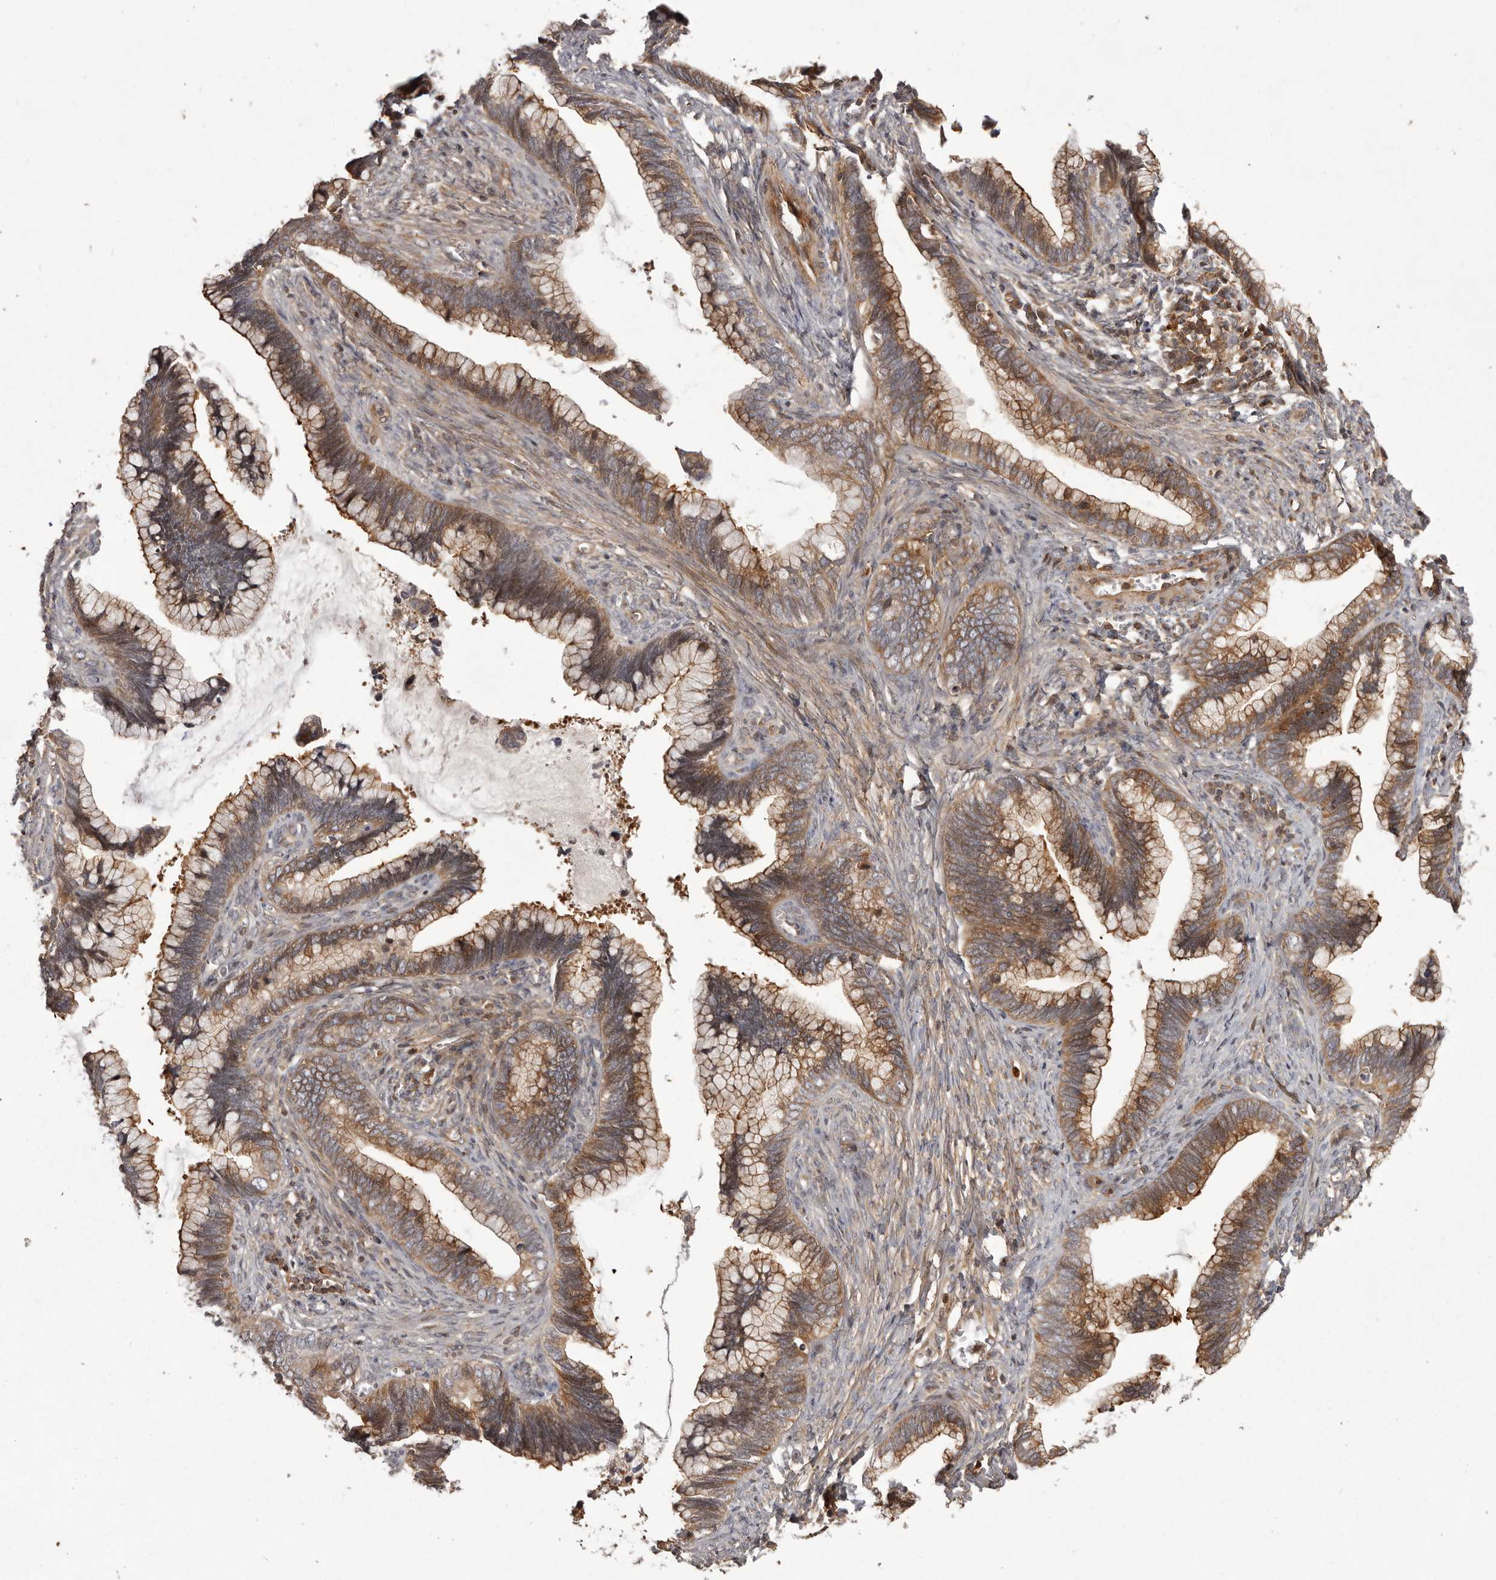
{"staining": {"intensity": "moderate", "quantity": ">75%", "location": "cytoplasmic/membranous"}, "tissue": "cervical cancer", "cell_type": "Tumor cells", "image_type": "cancer", "snomed": [{"axis": "morphology", "description": "Adenocarcinoma, NOS"}, {"axis": "topography", "description": "Cervix"}], "caption": "Cervical adenocarcinoma tissue shows moderate cytoplasmic/membranous staining in approximately >75% of tumor cells (DAB = brown stain, brightfield microscopy at high magnification).", "gene": "NFKBIA", "patient": {"sex": "female", "age": 44}}